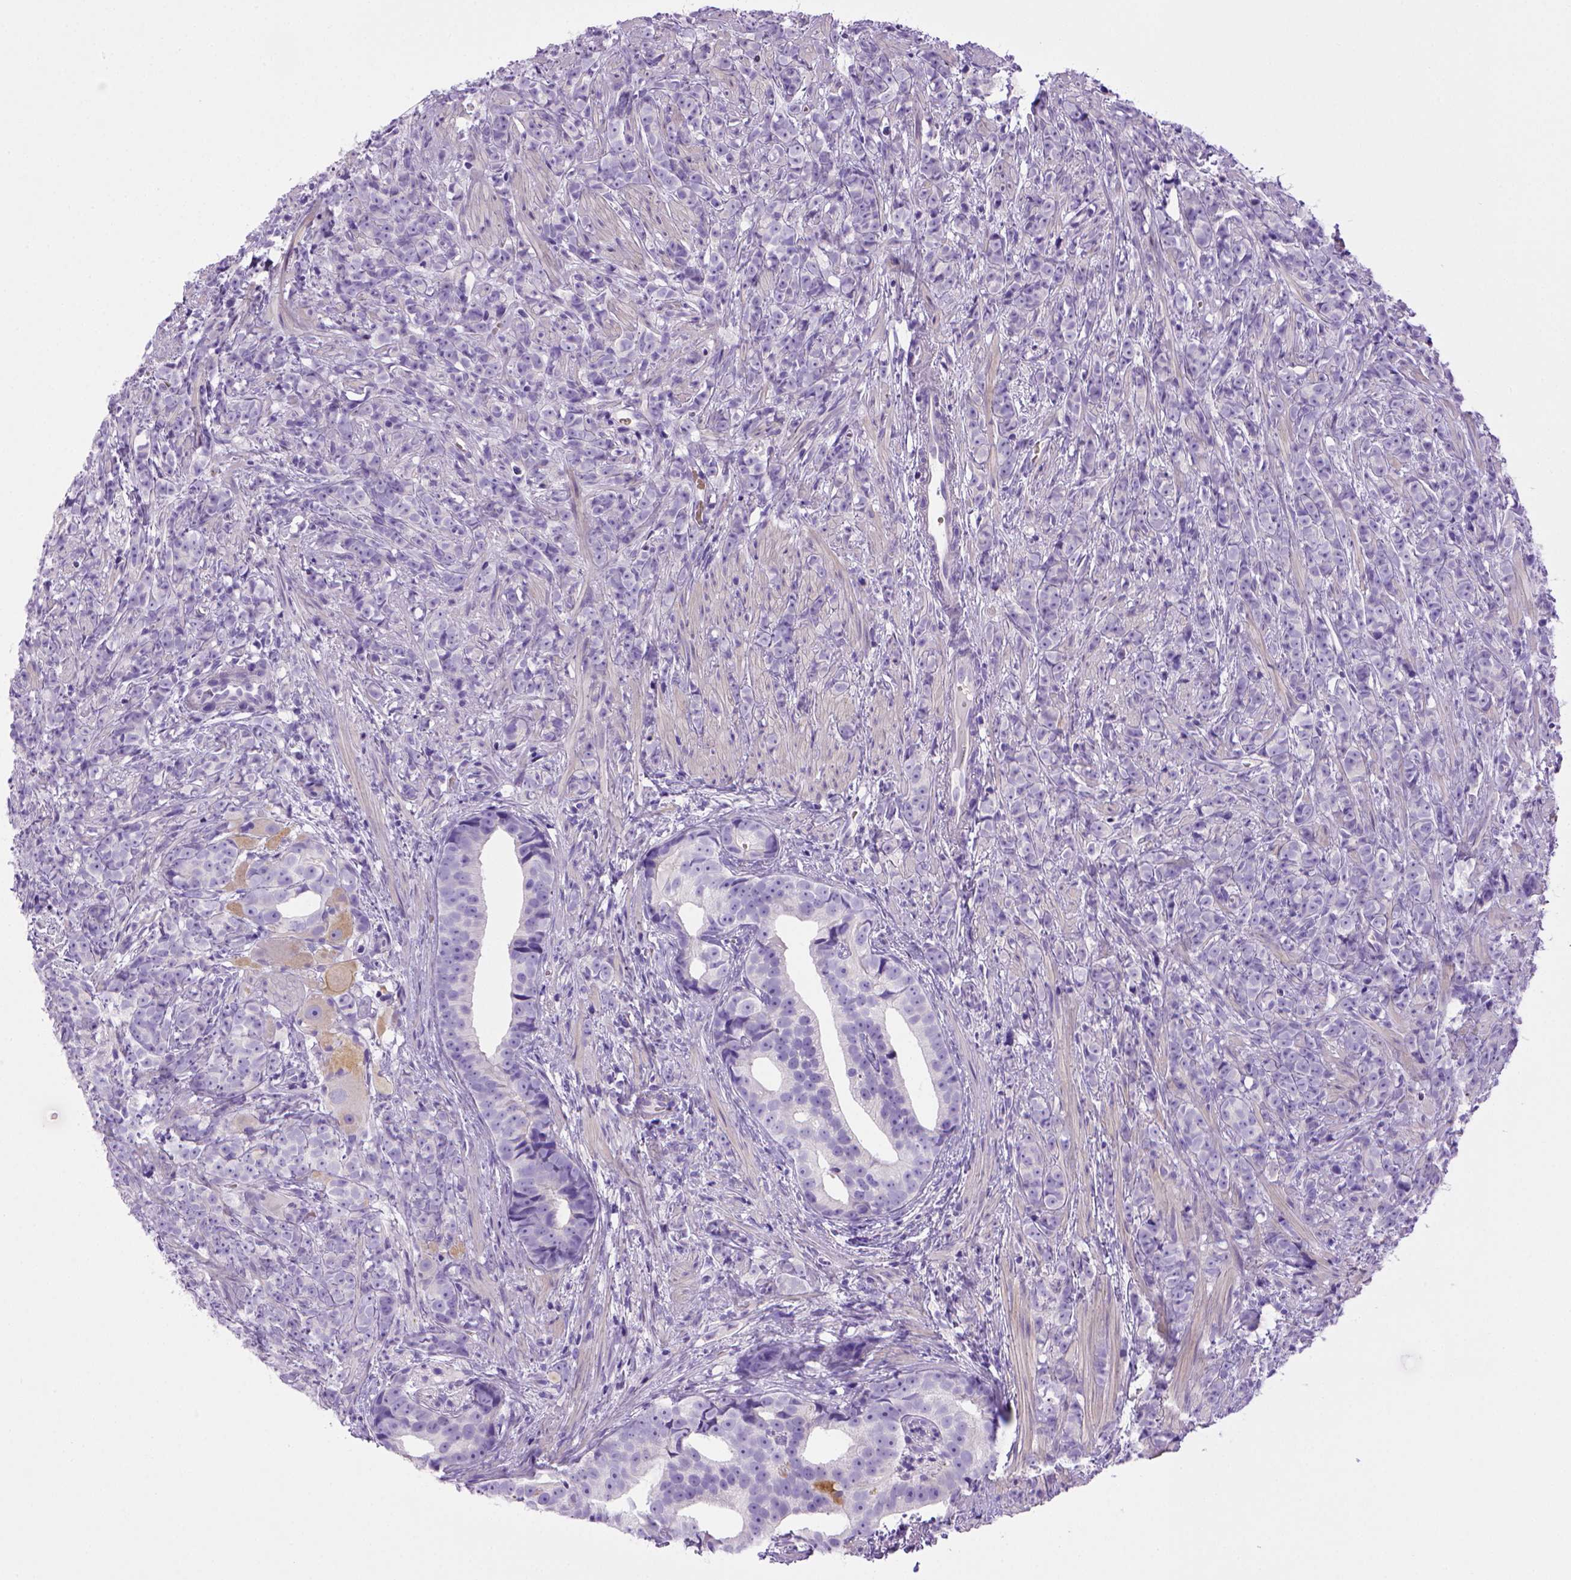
{"staining": {"intensity": "negative", "quantity": "none", "location": "none"}, "tissue": "prostate cancer", "cell_type": "Tumor cells", "image_type": "cancer", "snomed": [{"axis": "morphology", "description": "Adenocarcinoma, High grade"}, {"axis": "topography", "description": "Prostate"}], "caption": "Tumor cells are negative for brown protein staining in prostate cancer (adenocarcinoma (high-grade)).", "gene": "BAAT", "patient": {"sex": "male", "age": 81}}